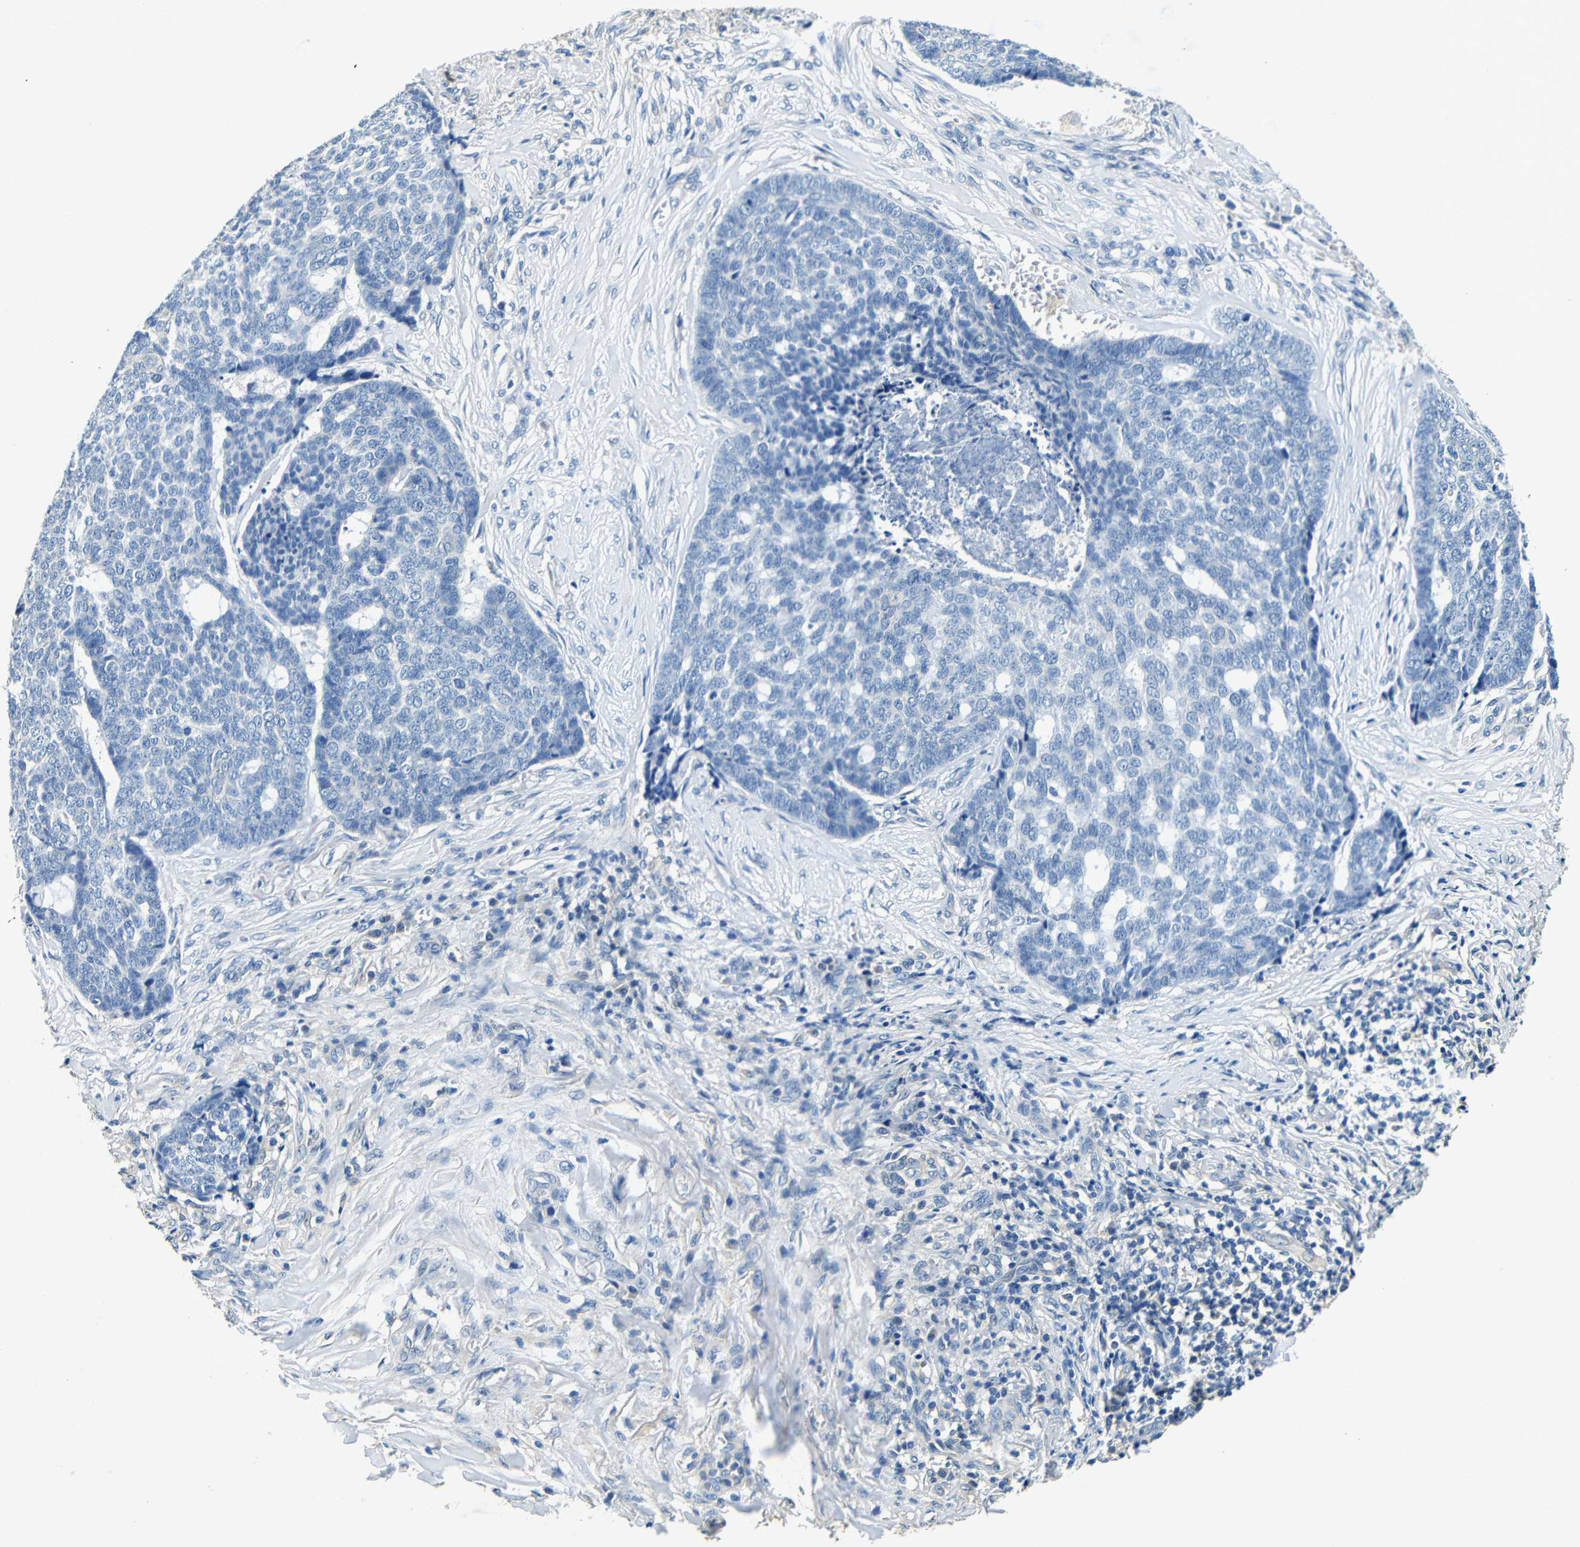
{"staining": {"intensity": "negative", "quantity": "none", "location": "none"}, "tissue": "skin cancer", "cell_type": "Tumor cells", "image_type": "cancer", "snomed": [{"axis": "morphology", "description": "Basal cell carcinoma"}, {"axis": "topography", "description": "Skin"}], "caption": "Tumor cells are negative for protein expression in human skin cancer.", "gene": "FMO5", "patient": {"sex": "male", "age": 84}}